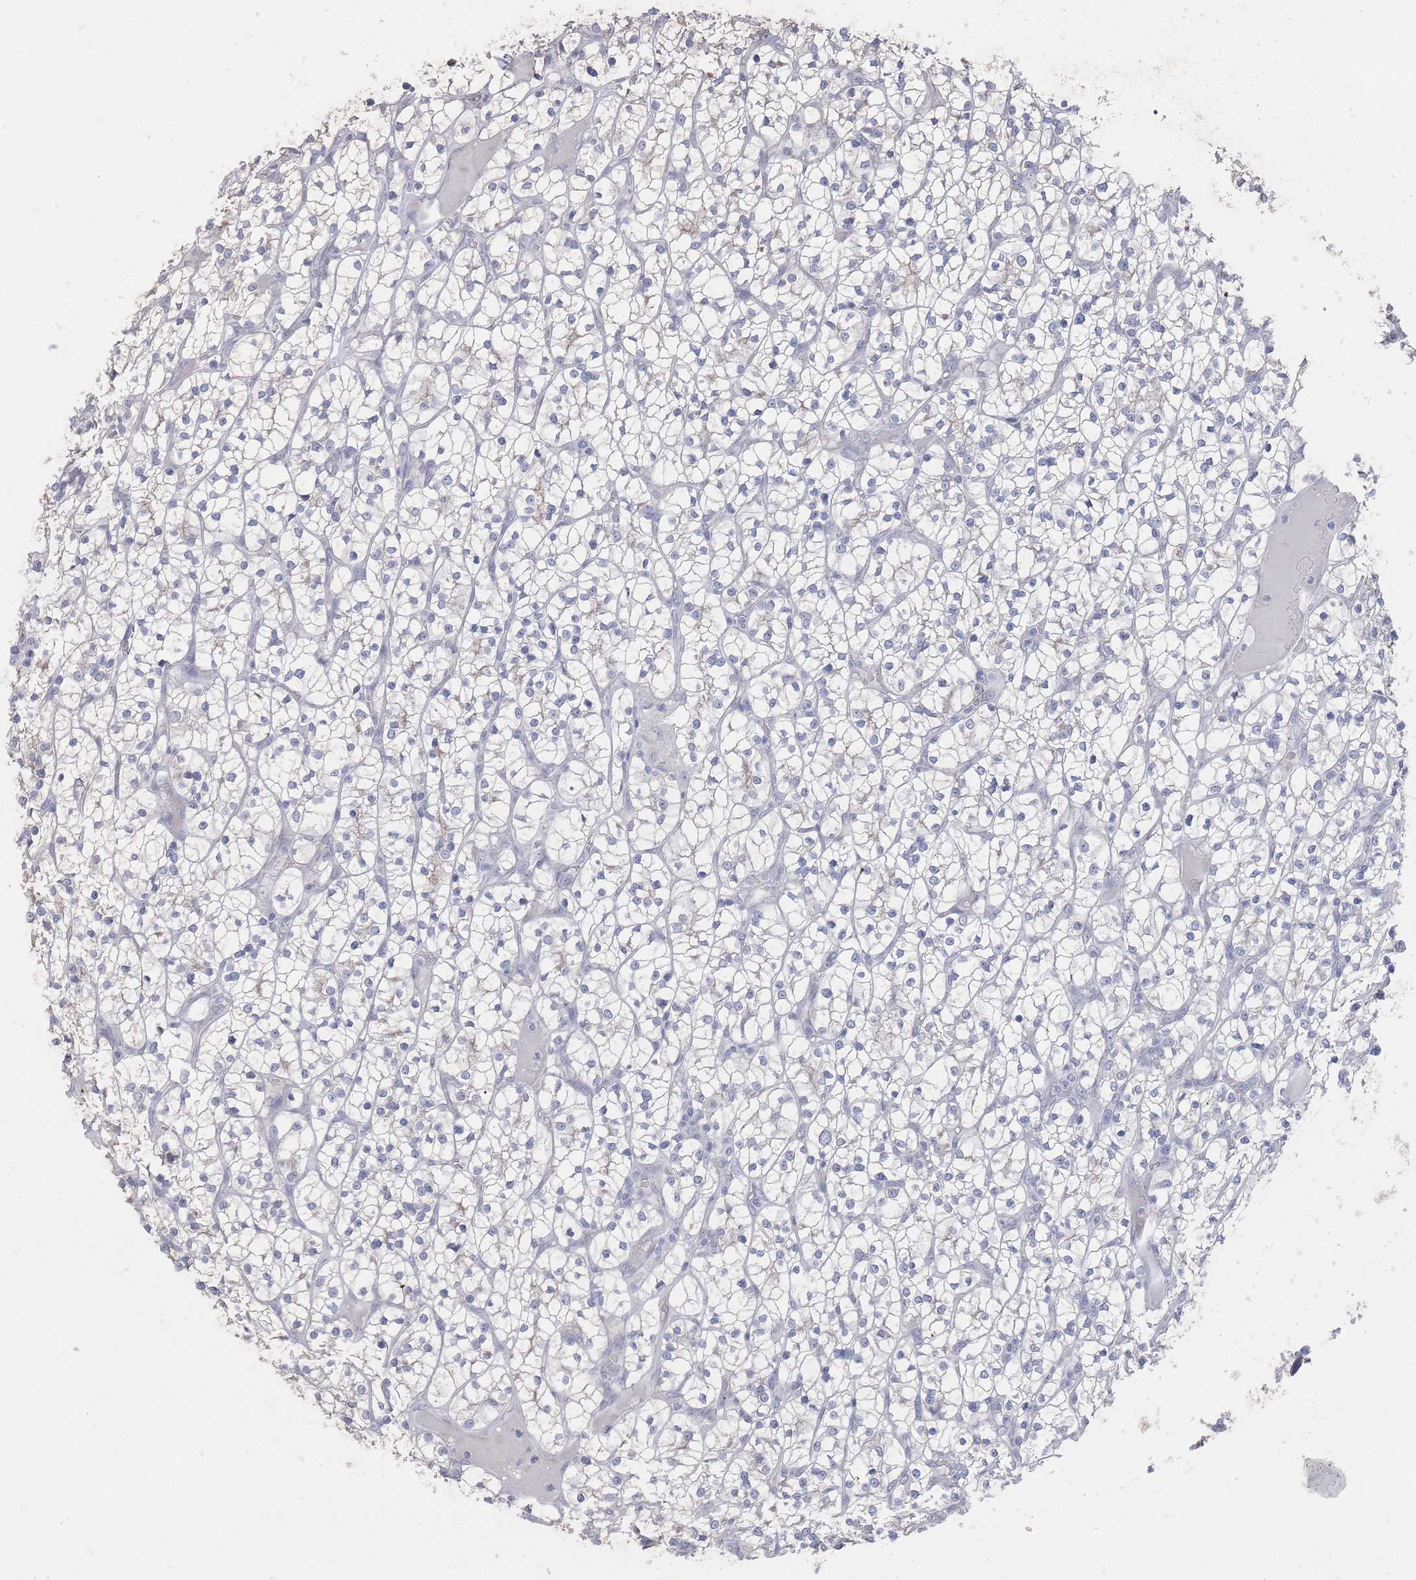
{"staining": {"intensity": "negative", "quantity": "none", "location": "none"}, "tissue": "renal cancer", "cell_type": "Tumor cells", "image_type": "cancer", "snomed": [{"axis": "morphology", "description": "Adenocarcinoma, NOS"}, {"axis": "topography", "description": "Kidney"}], "caption": "The image exhibits no significant positivity in tumor cells of renal cancer. (DAB immunohistochemistry visualized using brightfield microscopy, high magnification).", "gene": "PROM2", "patient": {"sex": "female", "age": 64}}